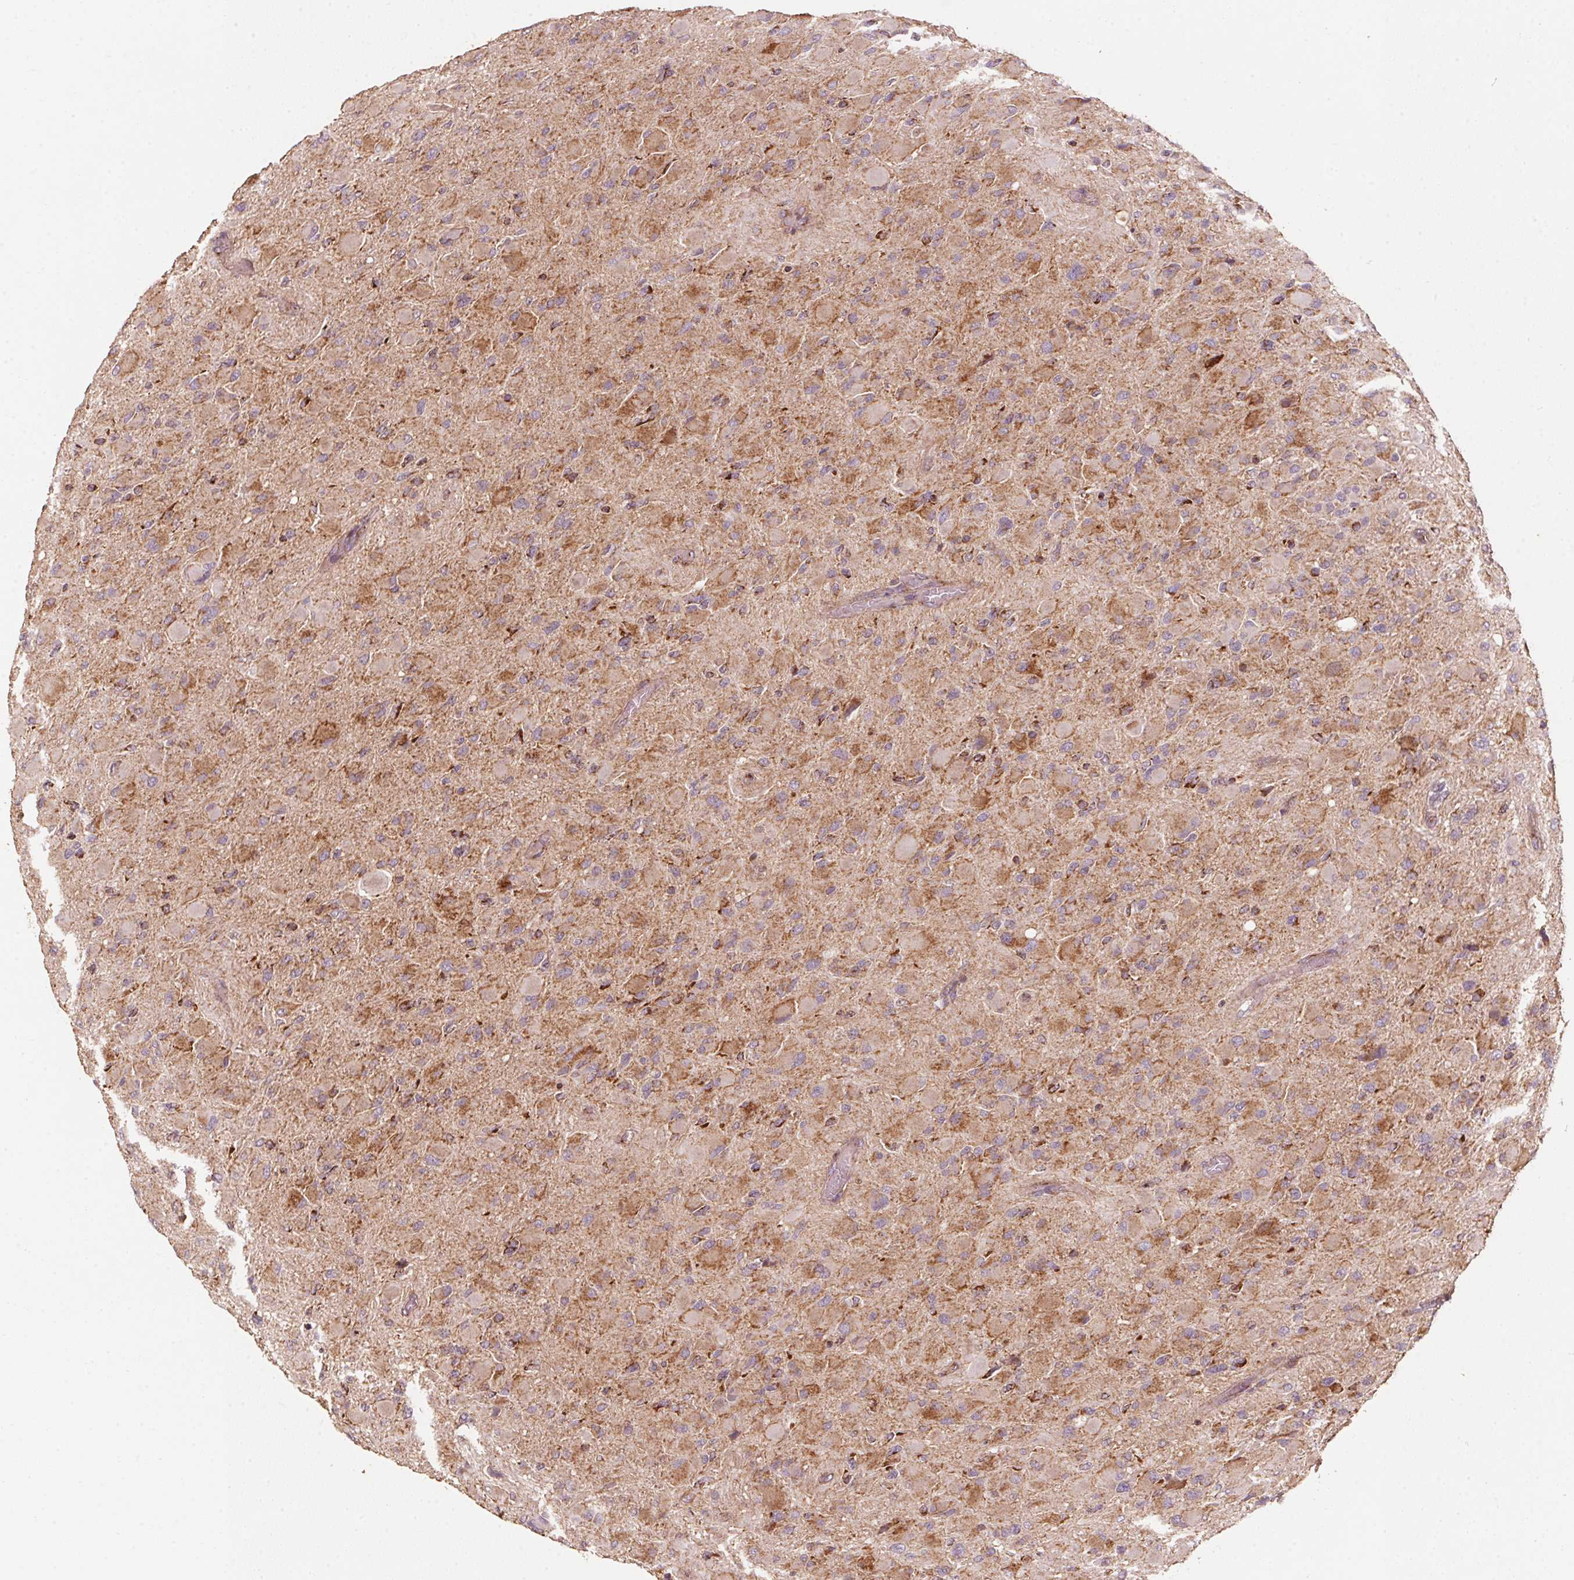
{"staining": {"intensity": "moderate", "quantity": ">75%", "location": "cytoplasmic/membranous"}, "tissue": "glioma", "cell_type": "Tumor cells", "image_type": "cancer", "snomed": [{"axis": "morphology", "description": "Glioma, malignant, High grade"}, {"axis": "topography", "description": "Cerebral cortex"}], "caption": "Protein expression analysis of glioma displays moderate cytoplasmic/membranous staining in approximately >75% of tumor cells.", "gene": "TOMM70", "patient": {"sex": "female", "age": 36}}